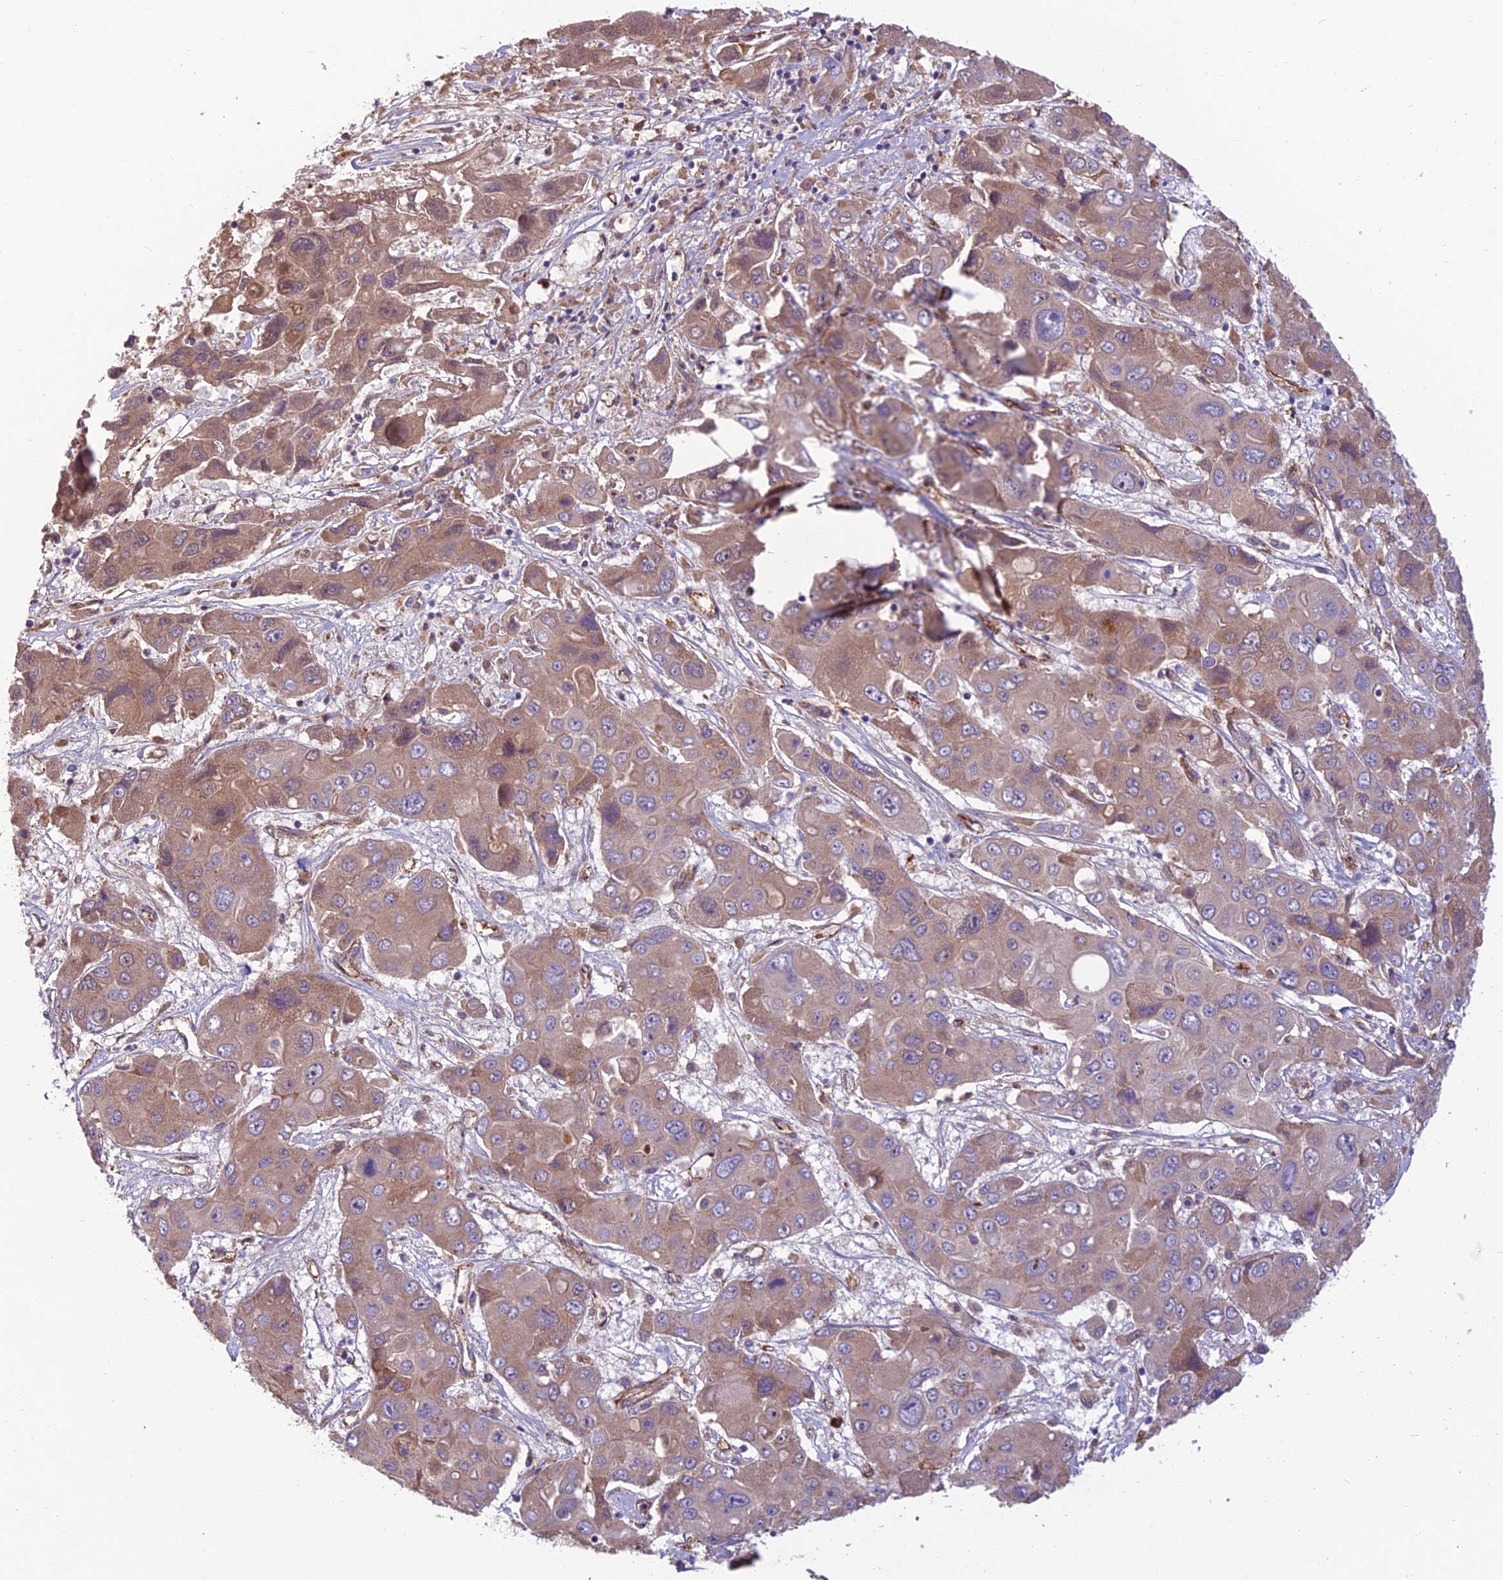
{"staining": {"intensity": "moderate", "quantity": ">75%", "location": "cytoplasmic/membranous"}, "tissue": "liver cancer", "cell_type": "Tumor cells", "image_type": "cancer", "snomed": [{"axis": "morphology", "description": "Cholangiocarcinoma"}, {"axis": "topography", "description": "Liver"}], "caption": "Immunohistochemical staining of liver cancer displays medium levels of moderate cytoplasmic/membranous protein positivity in about >75% of tumor cells.", "gene": "TSPAN15", "patient": {"sex": "male", "age": 67}}